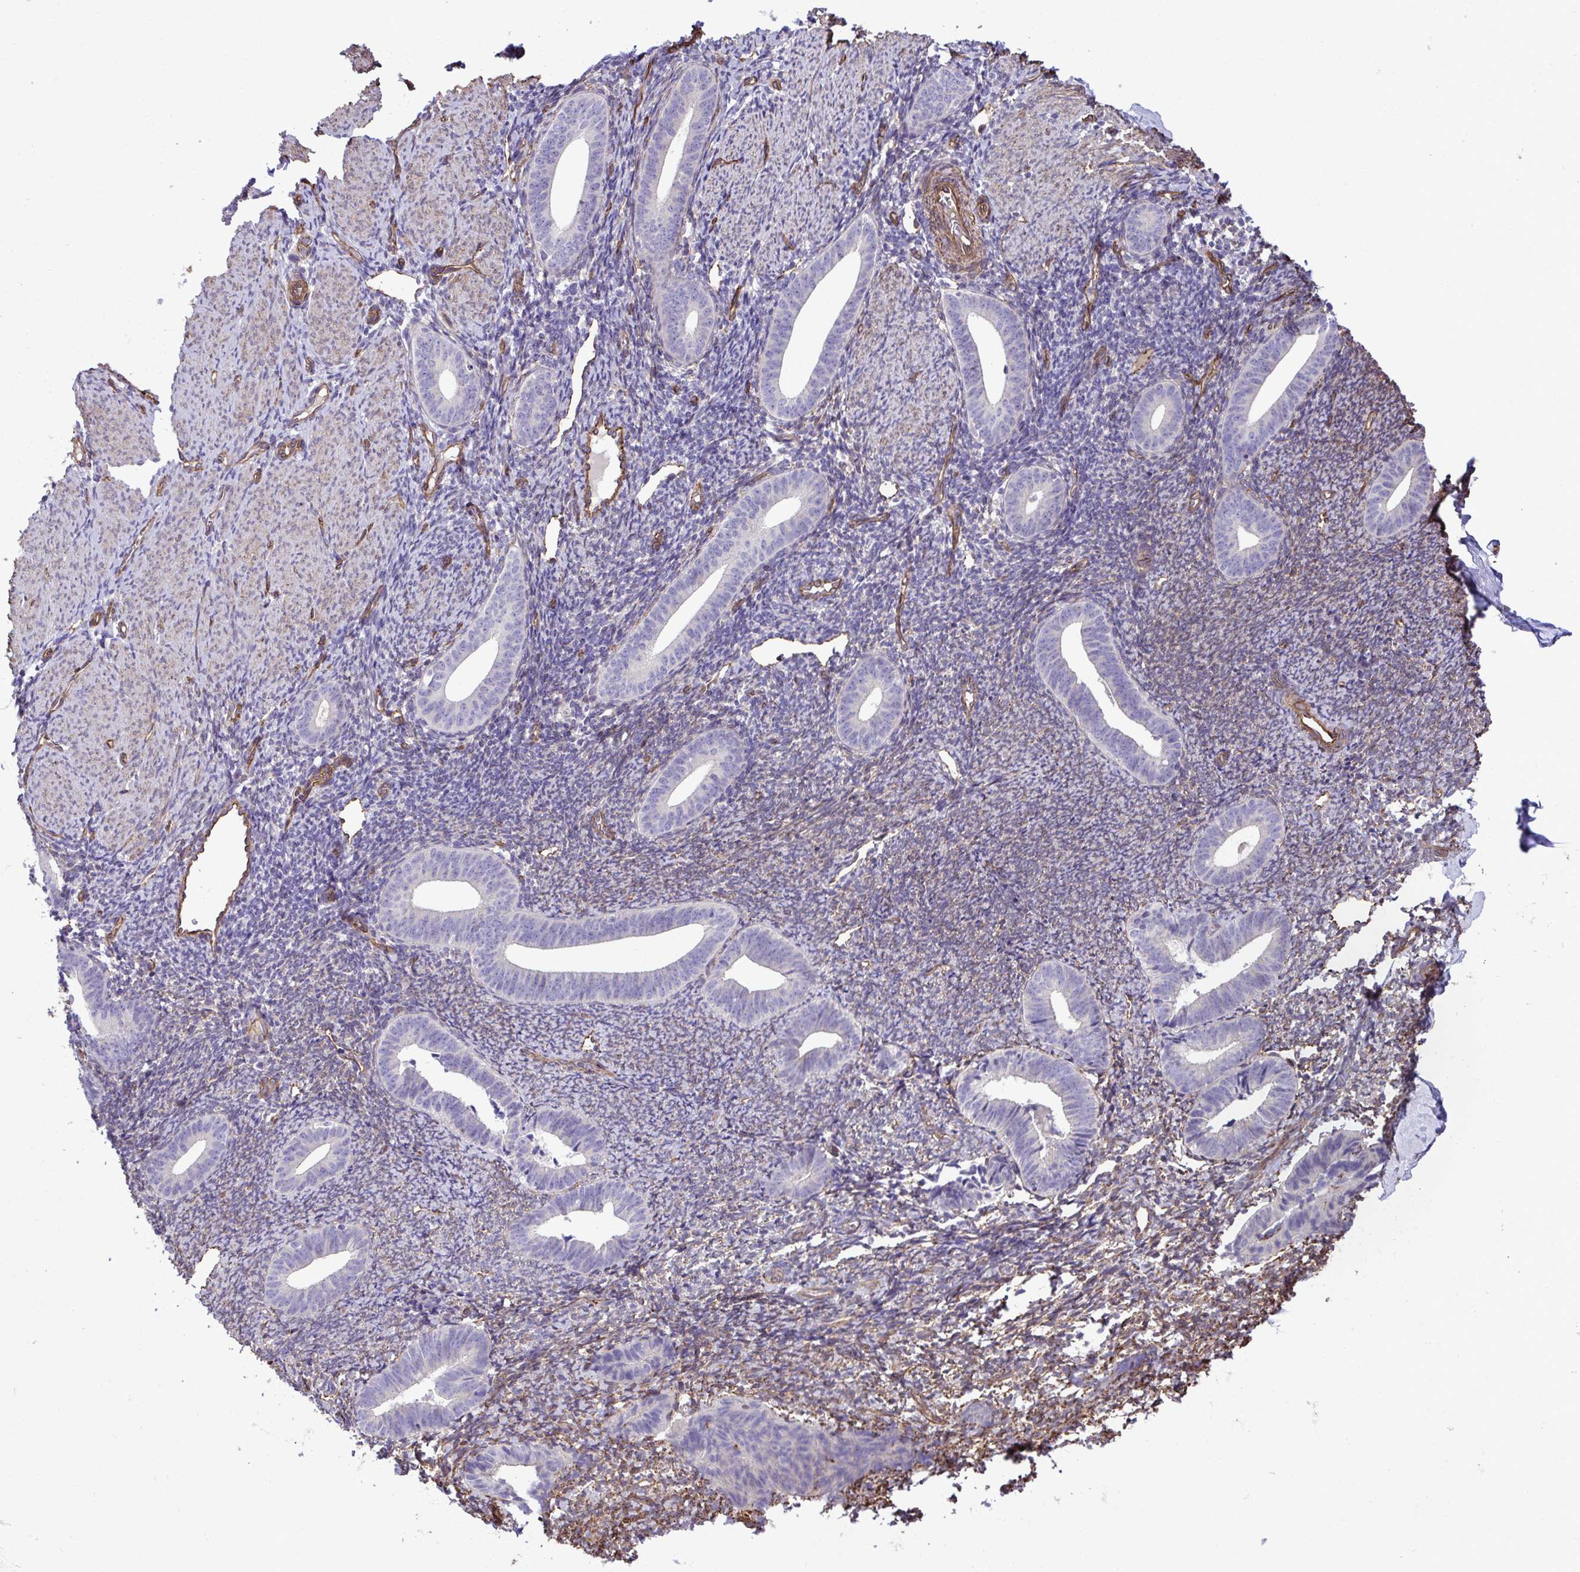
{"staining": {"intensity": "moderate", "quantity": "<25%", "location": "cytoplasmic/membranous"}, "tissue": "endometrium", "cell_type": "Cells in endometrial stroma", "image_type": "normal", "snomed": [{"axis": "morphology", "description": "Normal tissue, NOS"}, {"axis": "topography", "description": "Endometrium"}], "caption": "Immunohistochemistry (IHC) micrograph of unremarkable human endometrium stained for a protein (brown), which exhibits low levels of moderate cytoplasmic/membranous staining in about <25% of cells in endometrial stroma.", "gene": "TRIM52", "patient": {"sex": "female", "age": 39}}